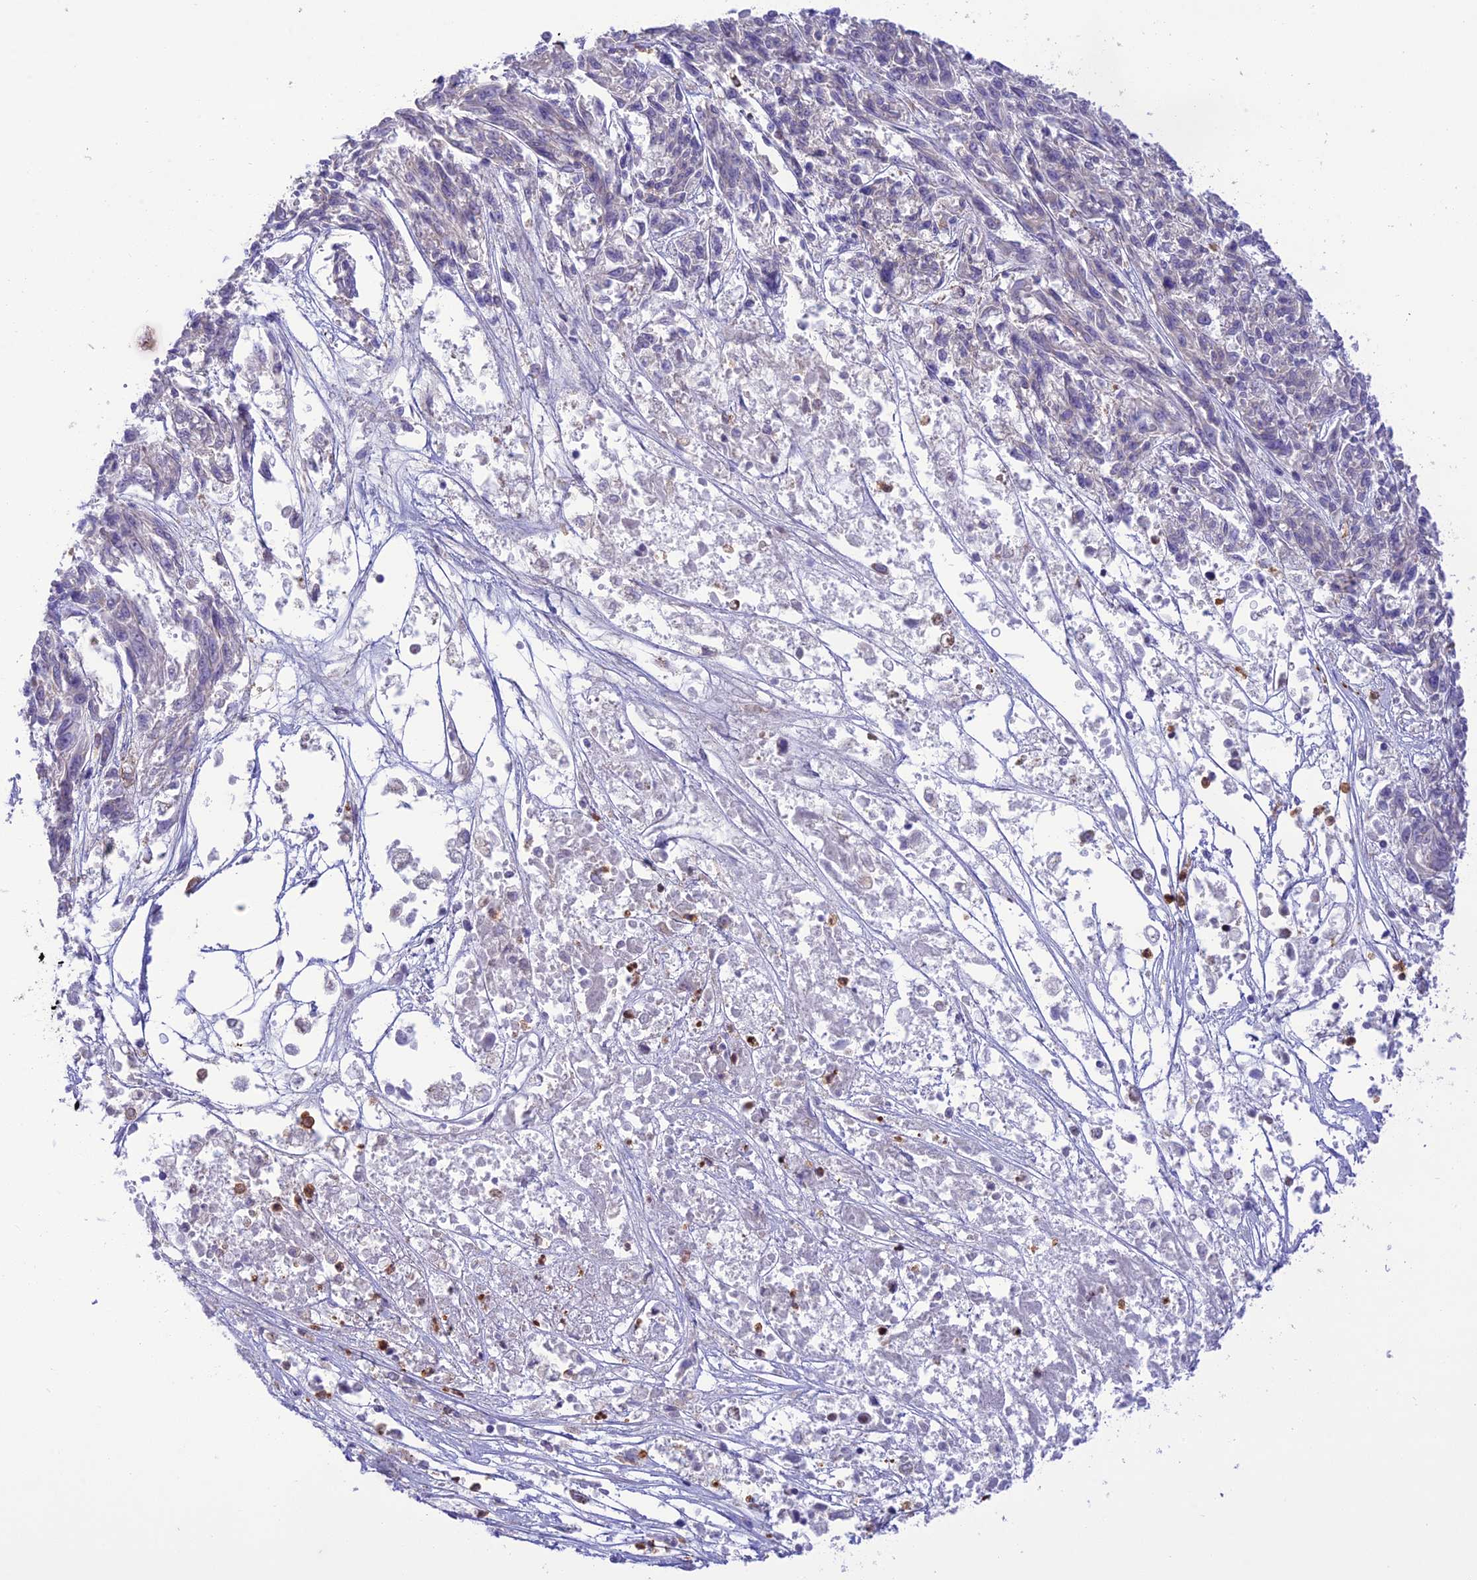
{"staining": {"intensity": "negative", "quantity": "none", "location": "none"}, "tissue": "melanoma", "cell_type": "Tumor cells", "image_type": "cancer", "snomed": [{"axis": "morphology", "description": "Malignant melanoma, NOS"}, {"axis": "topography", "description": "Skin"}], "caption": "Protein analysis of malignant melanoma demonstrates no significant positivity in tumor cells.", "gene": "JMY", "patient": {"sex": "male", "age": 53}}